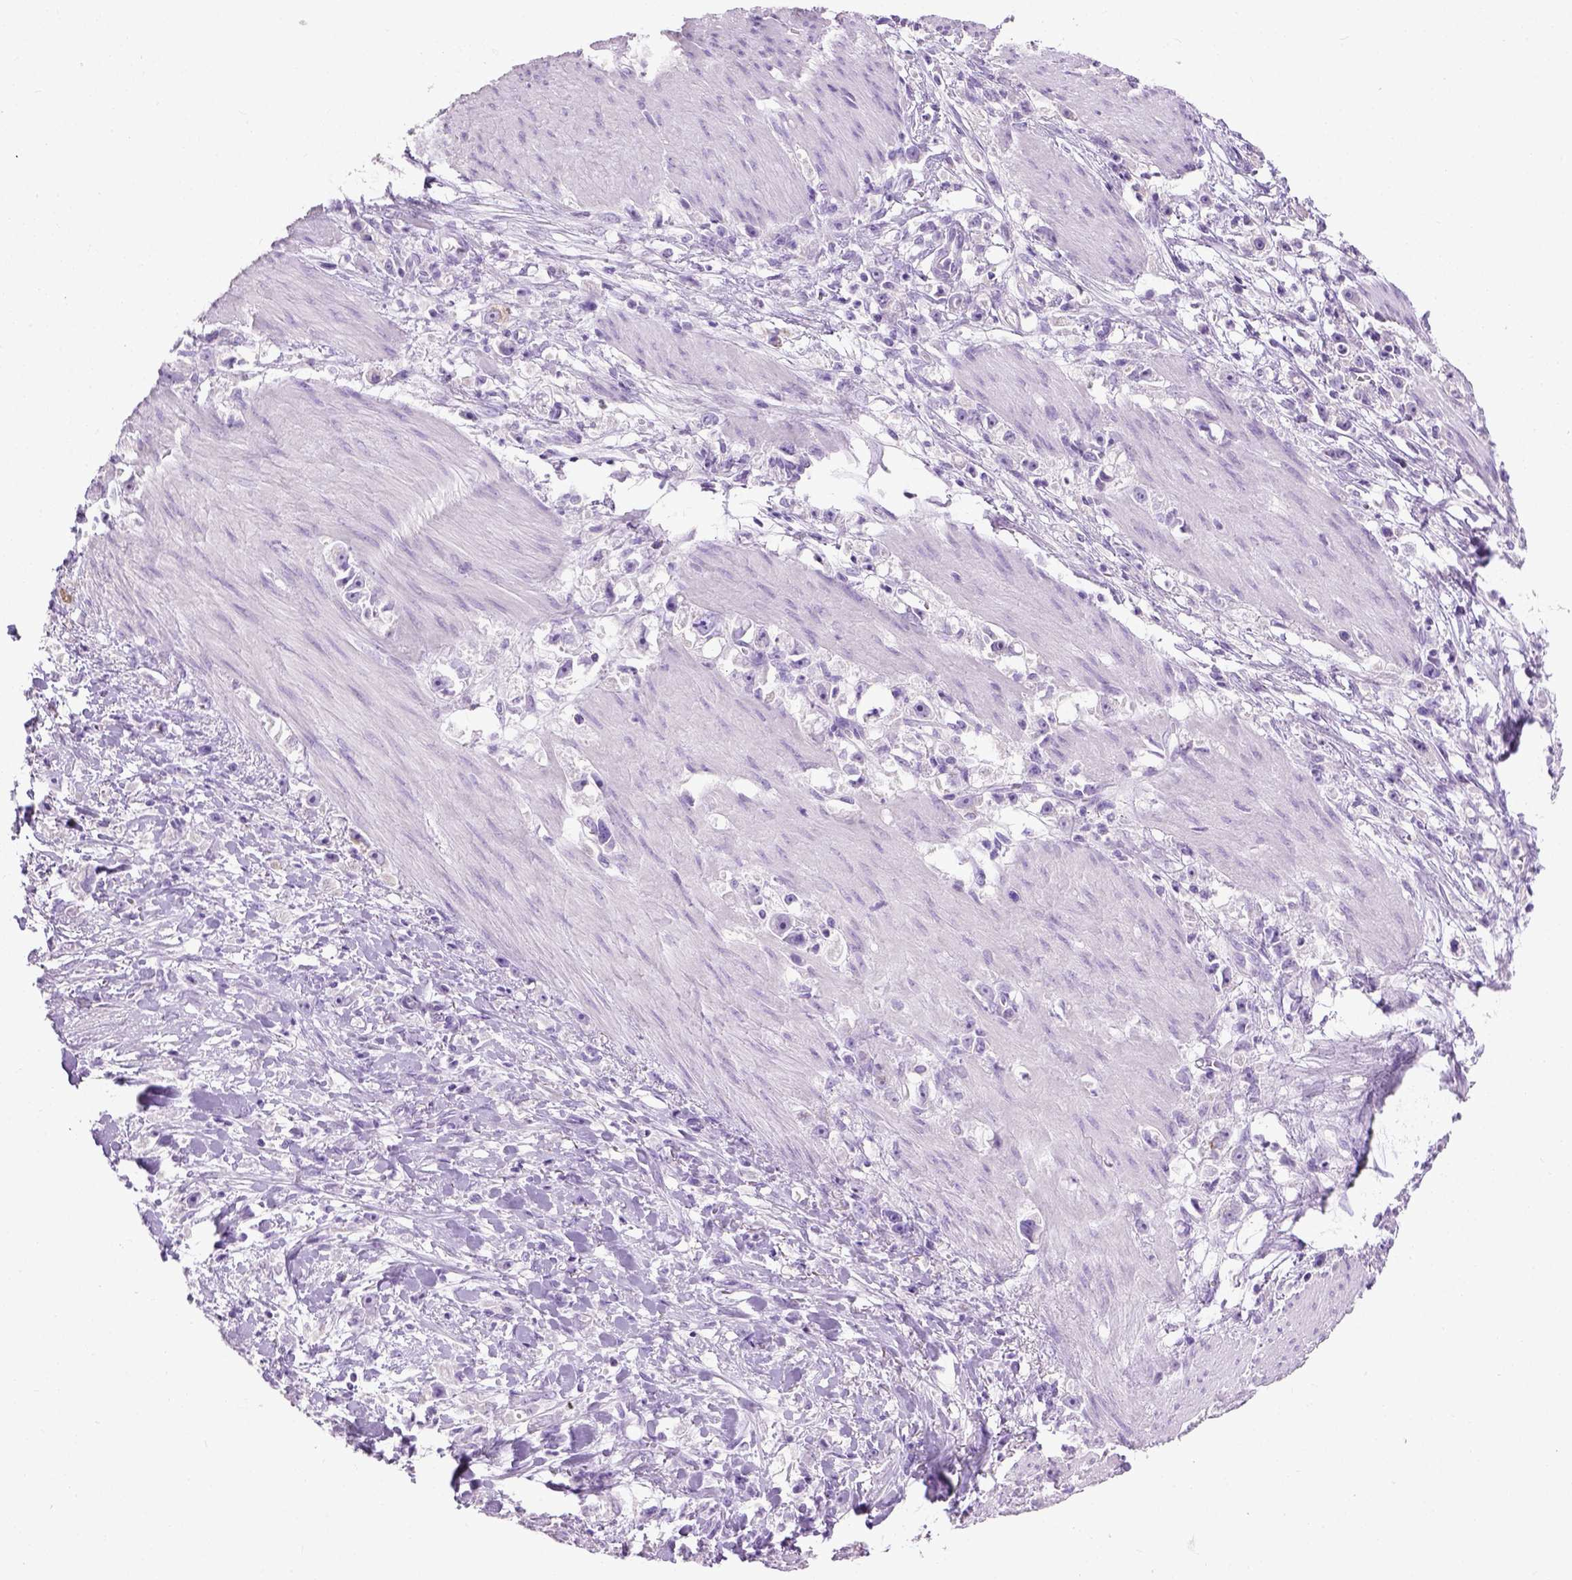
{"staining": {"intensity": "negative", "quantity": "none", "location": "none"}, "tissue": "stomach cancer", "cell_type": "Tumor cells", "image_type": "cancer", "snomed": [{"axis": "morphology", "description": "Adenocarcinoma, NOS"}, {"axis": "topography", "description": "Stomach"}], "caption": "Tumor cells show no significant protein staining in stomach cancer (adenocarcinoma).", "gene": "CYP24A1", "patient": {"sex": "female", "age": 59}}